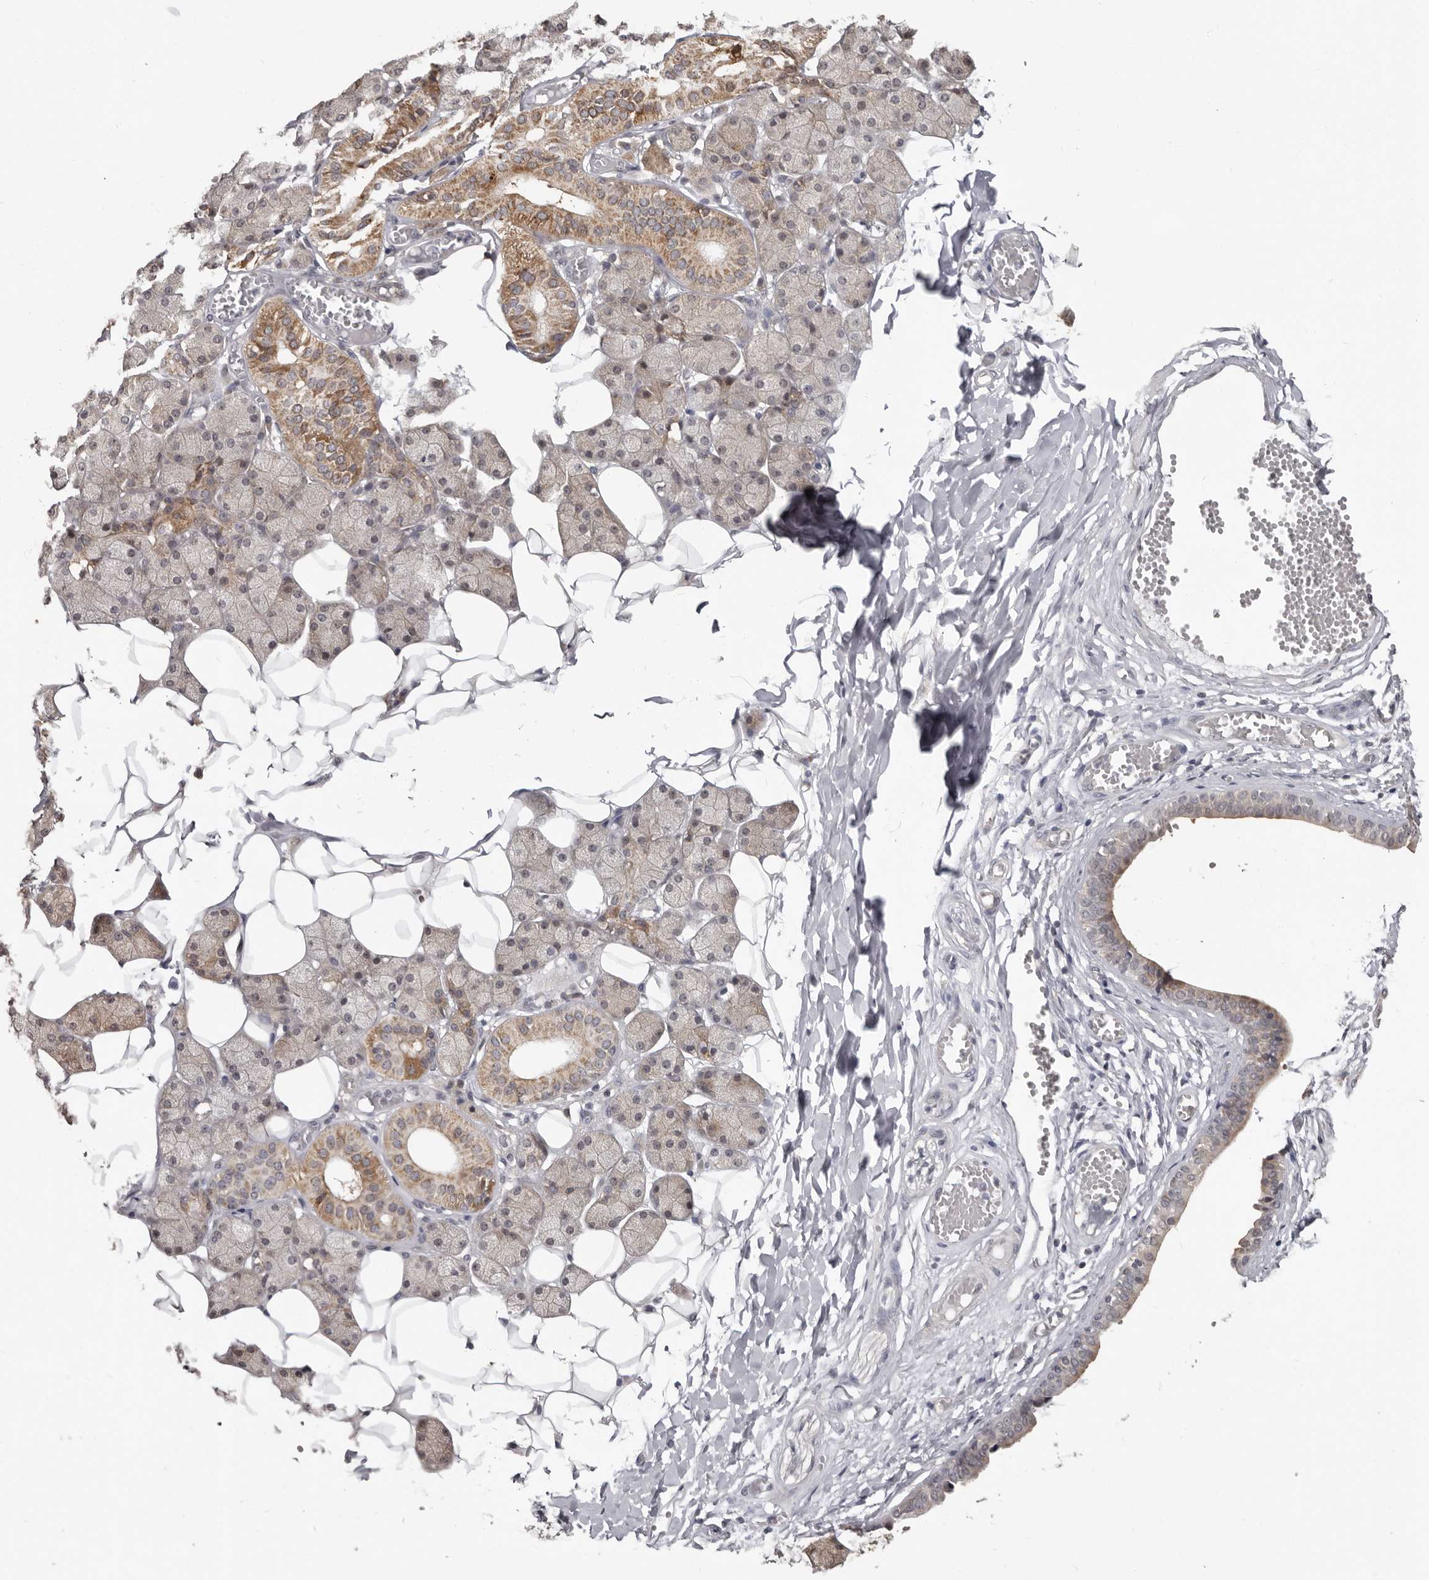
{"staining": {"intensity": "moderate", "quantity": "25%-75%", "location": "cytoplasmic/membranous"}, "tissue": "salivary gland", "cell_type": "Glandular cells", "image_type": "normal", "snomed": [{"axis": "morphology", "description": "Normal tissue, NOS"}, {"axis": "topography", "description": "Salivary gland"}], "caption": "DAB (3,3'-diaminobenzidine) immunohistochemical staining of unremarkable human salivary gland exhibits moderate cytoplasmic/membranous protein staining in approximately 25%-75% of glandular cells.", "gene": "BAD", "patient": {"sex": "female", "age": 33}}